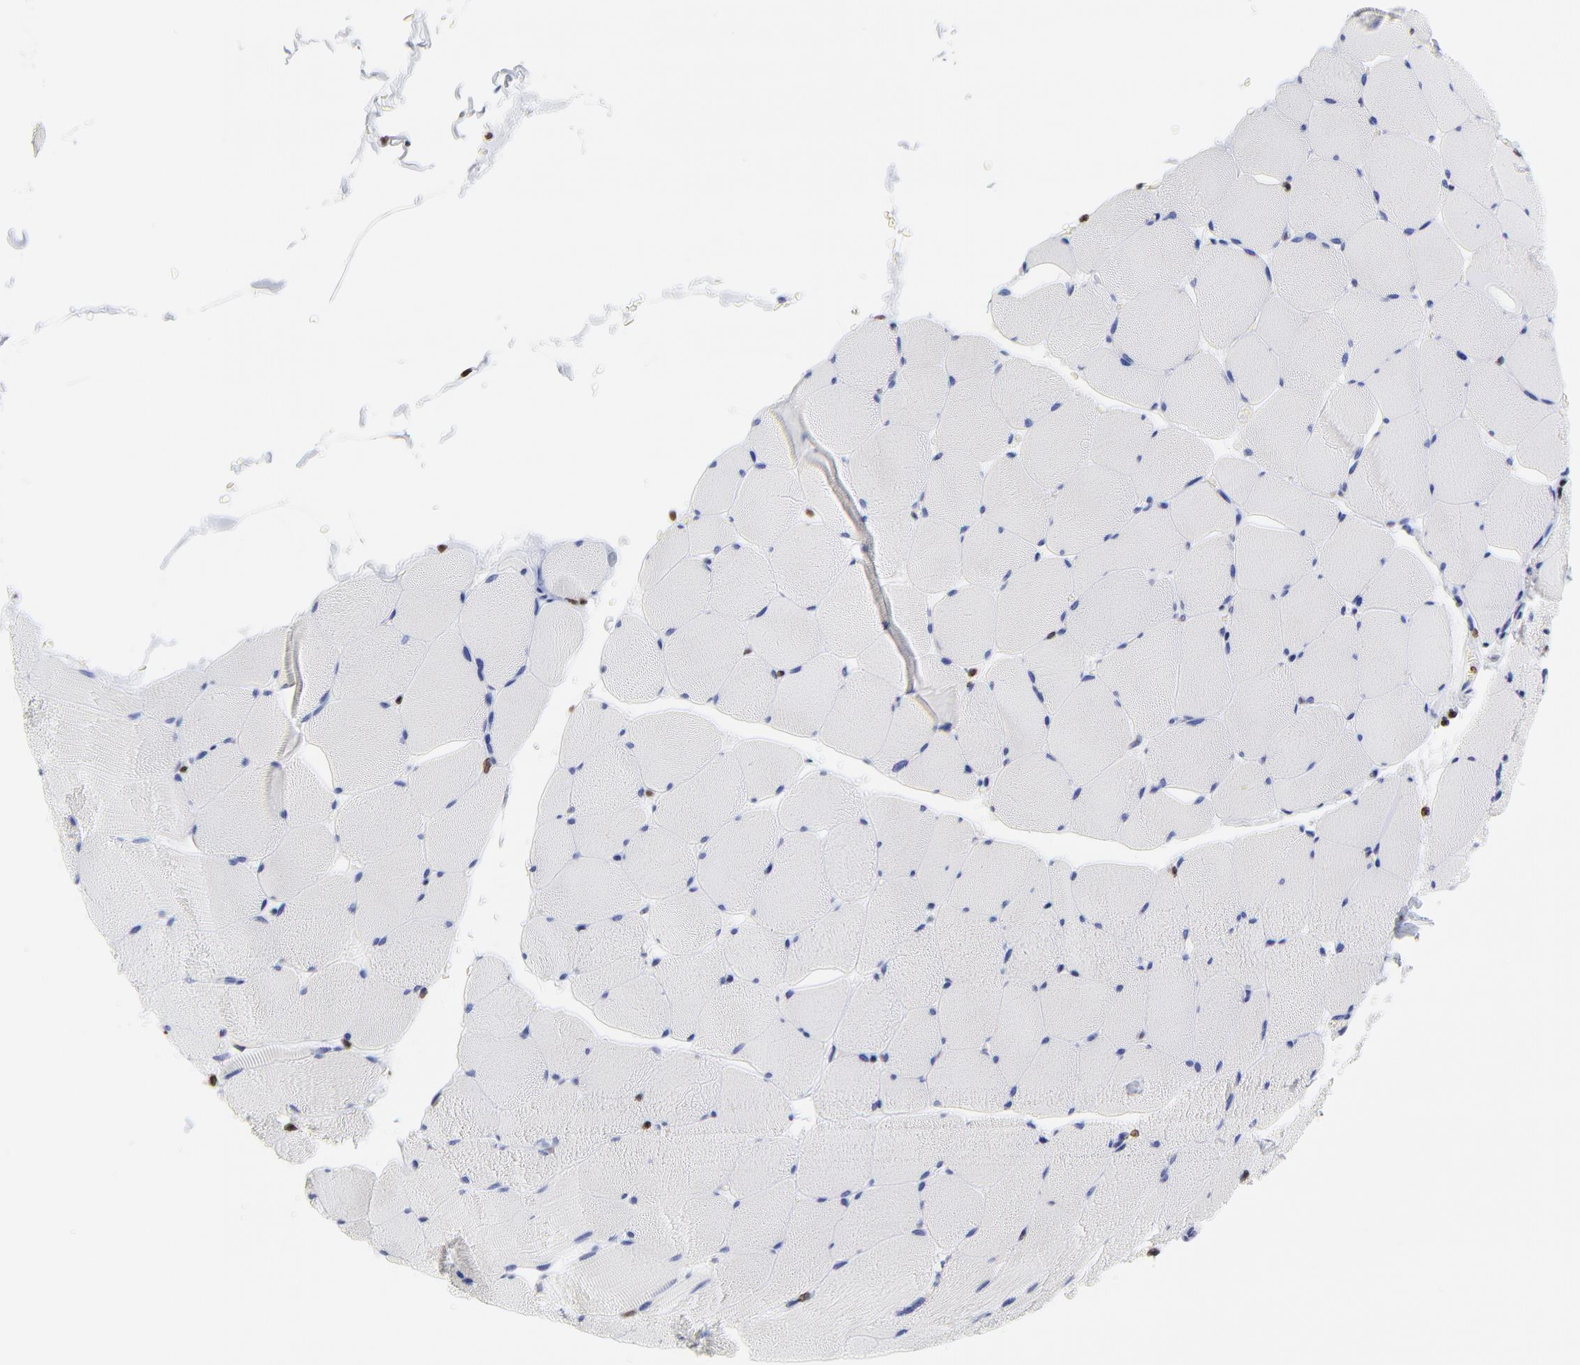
{"staining": {"intensity": "negative", "quantity": "none", "location": "none"}, "tissue": "skeletal muscle", "cell_type": "Myocytes", "image_type": "normal", "snomed": [{"axis": "morphology", "description": "Normal tissue, NOS"}, {"axis": "topography", "description": "Skeletal muscle"}], "caption": "This is an immunohistochemistry photomicrograph of normal human skeletal muscle. There is no expression in myocytes.", "gene": "THAP7", "patient": {"sex": "male", "age": 62}}